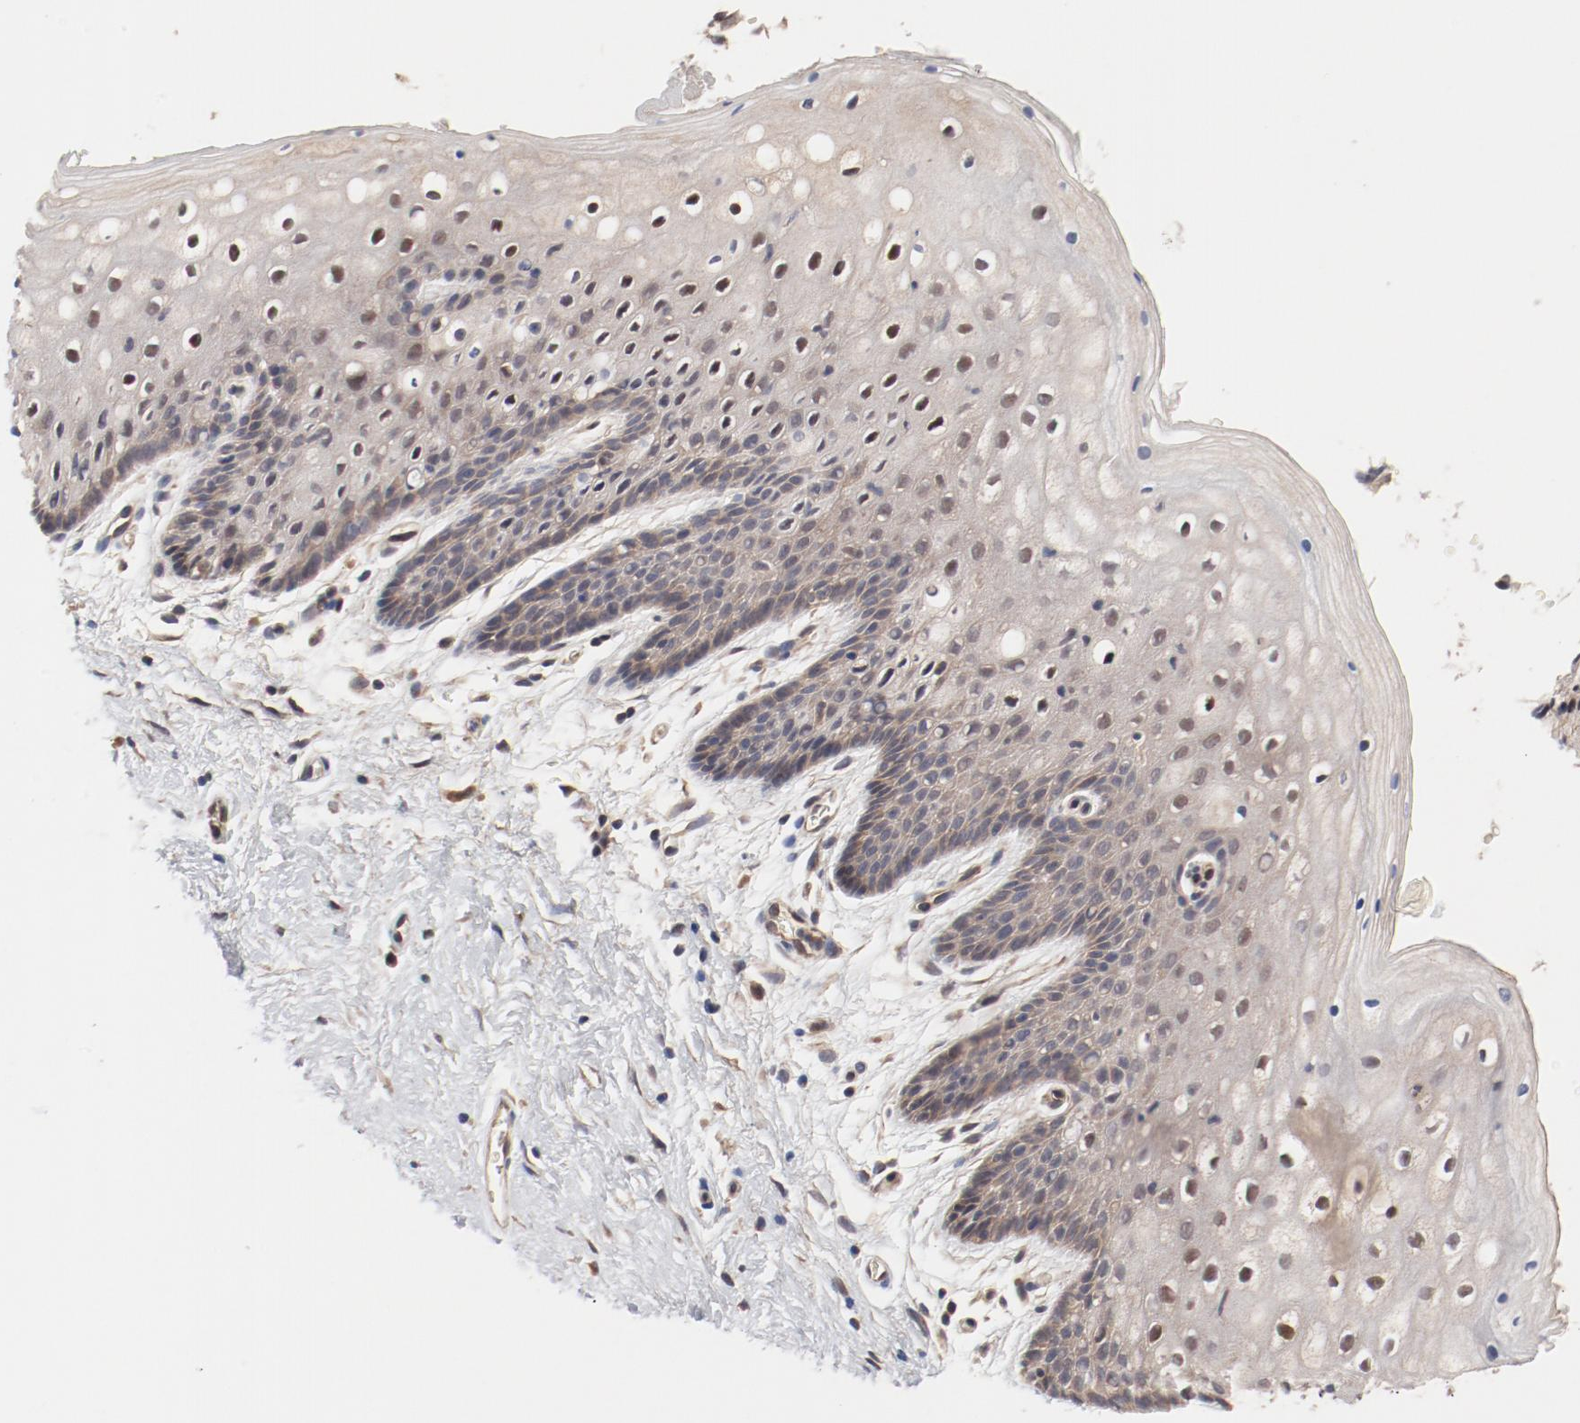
{"staining": {"intensity": "negative", "quantity": "none", "location": "none"}, "tissue": "vagina", "cell_type": "Squamous epithelial cells", "image_type": "normal", "snomed": [{"axis": "morphology", "description": "Normal tissue, NOS"}, {"axis": "topography", "description": "Vagina"}], "caption": "Immunohistochemistry (IHC) histopathology image of benign human vagina stained for a protein (brown), which shows no staining in squamous epithelial cells. (Immunohistochemistry, brightfield microscopy, high magnification).", "gene": "PITPNM2", "patient": {"sex": "female", "age": 46}}